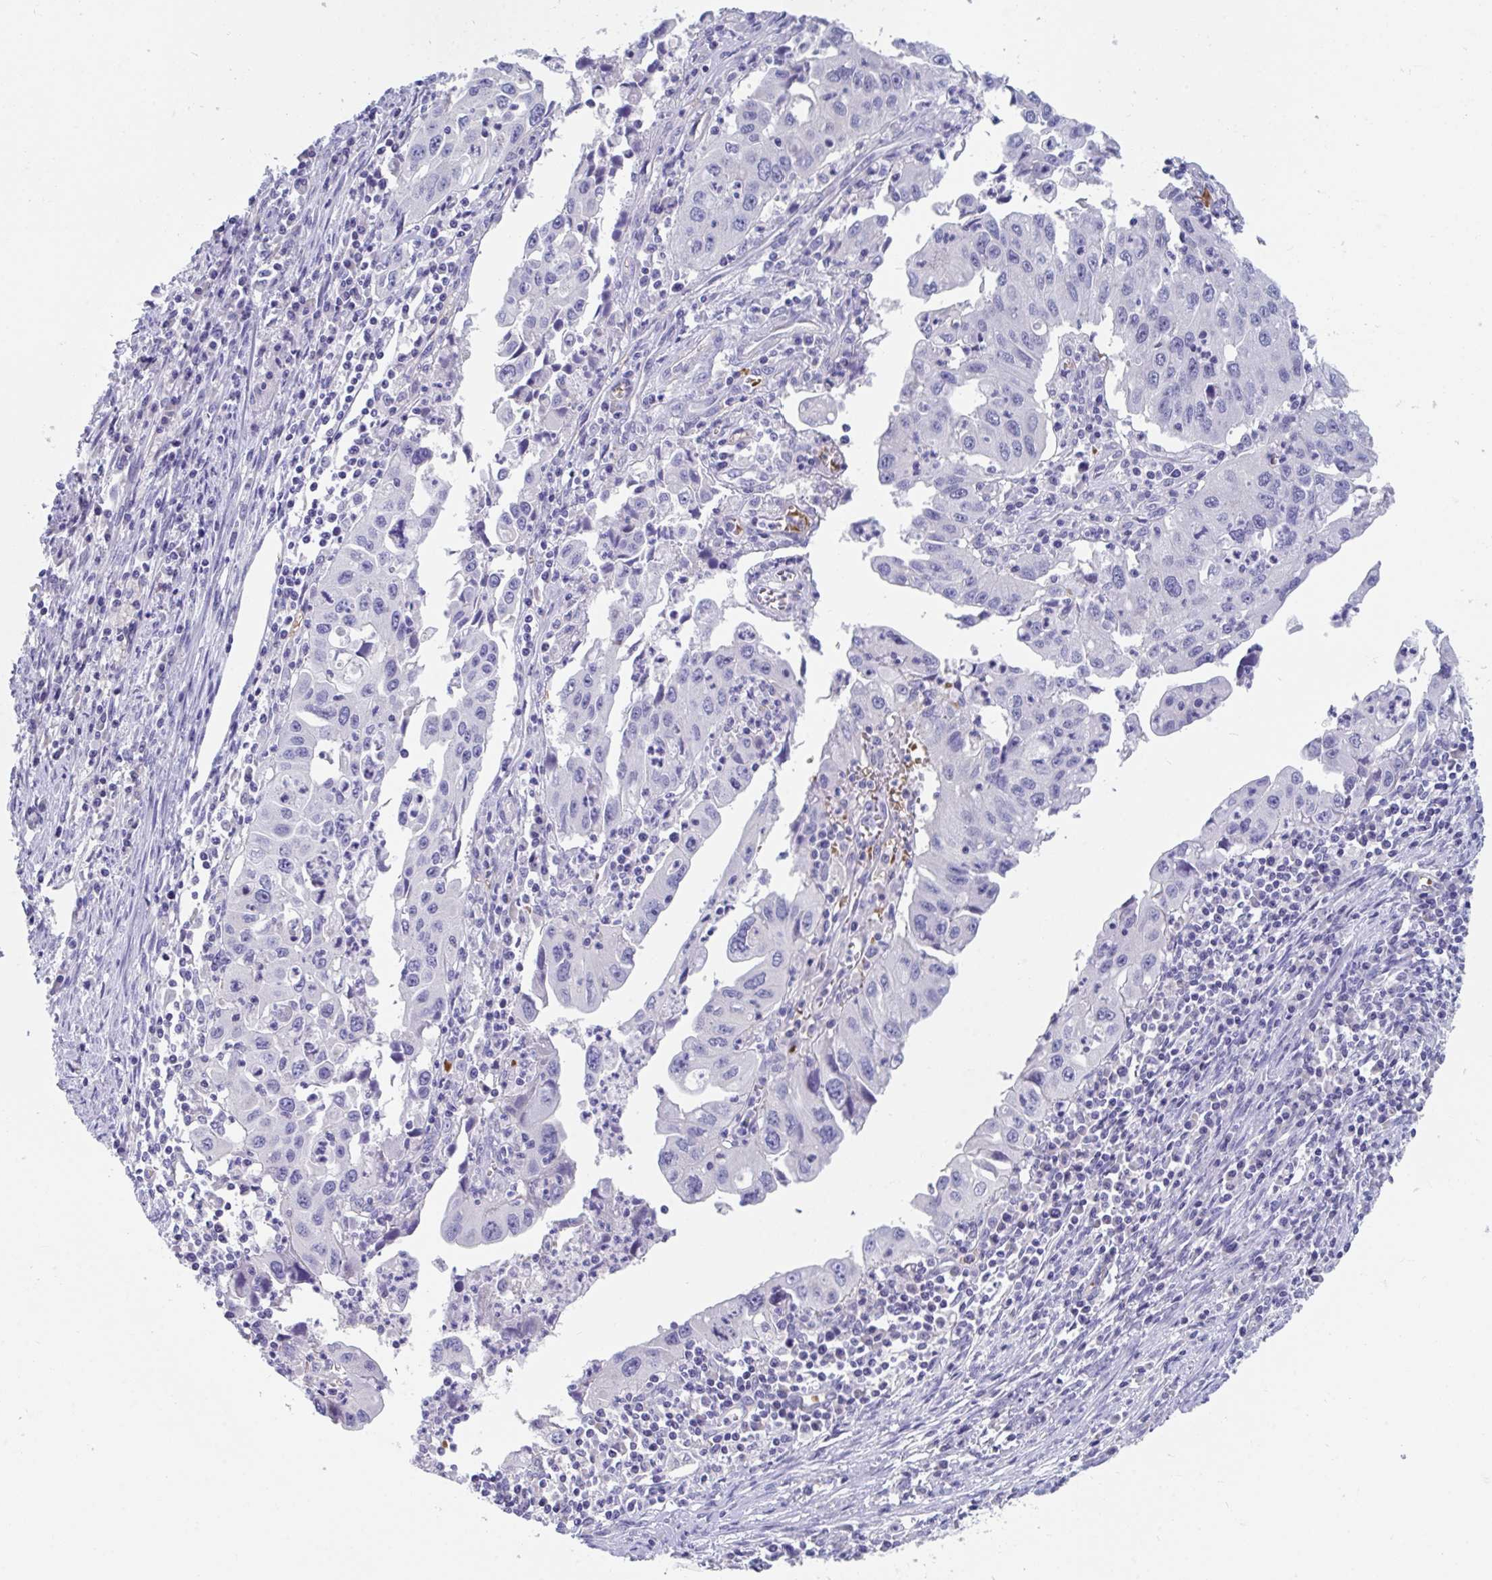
{"staining": {"intensity": "negative", "quantity": "none", "location": "none"}, "tissue": "endometrial cancer", "cell_type": "Tumor cells", "image_type": "cancer", "snomed": [{"axis": "morphology", "description": "Adenocarcinoma, NOS"}, {"axis": "topography", "description": "Uterus"}], "caption": "Immunohistochemistry micrograph of adenocarcinoma (endometrial) stained for a protein (brown), which reveals no expression in tumor cells.", "gene": "TTC30B", "patient": {"sex": "female", "age": 62}}